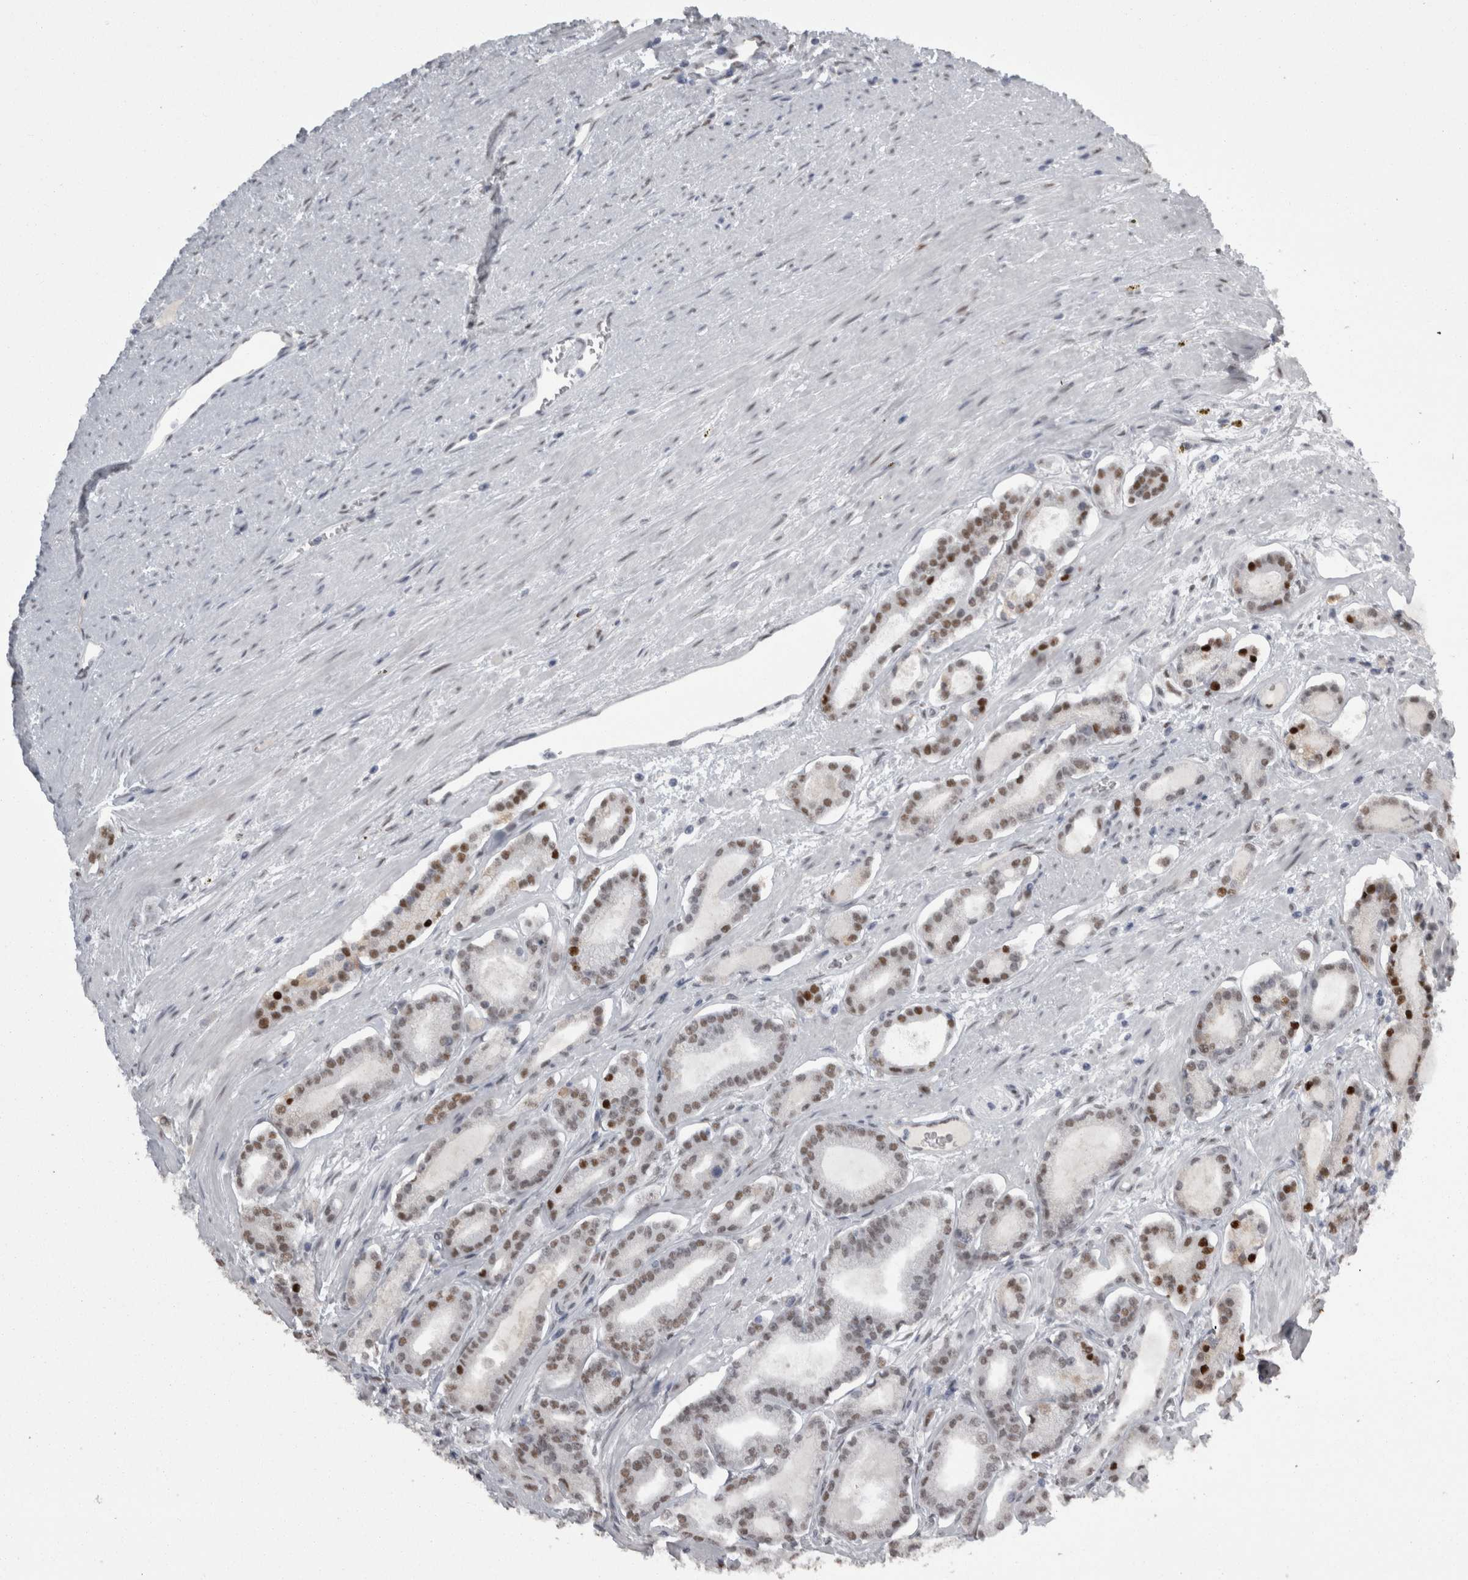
{"staining": {"intensity": "strong", "quantity": "<25%", "location": "nuclear"}, "tissue": "prostate cancer", "cell_type": "Tumor cells", "image_type": "cancer", "snomed": [{"axis": "morphology", "description": "Adenocarcinoma, Low grade"}, {"axis": "topography", "description": "Prostate"}], "caption": "Strong nuclear protein staining is identified in approximately <25% of tumor cells in prostate cancer.", "gene": "C1orf54", "patient": {"sex": "male", "age": 60}}